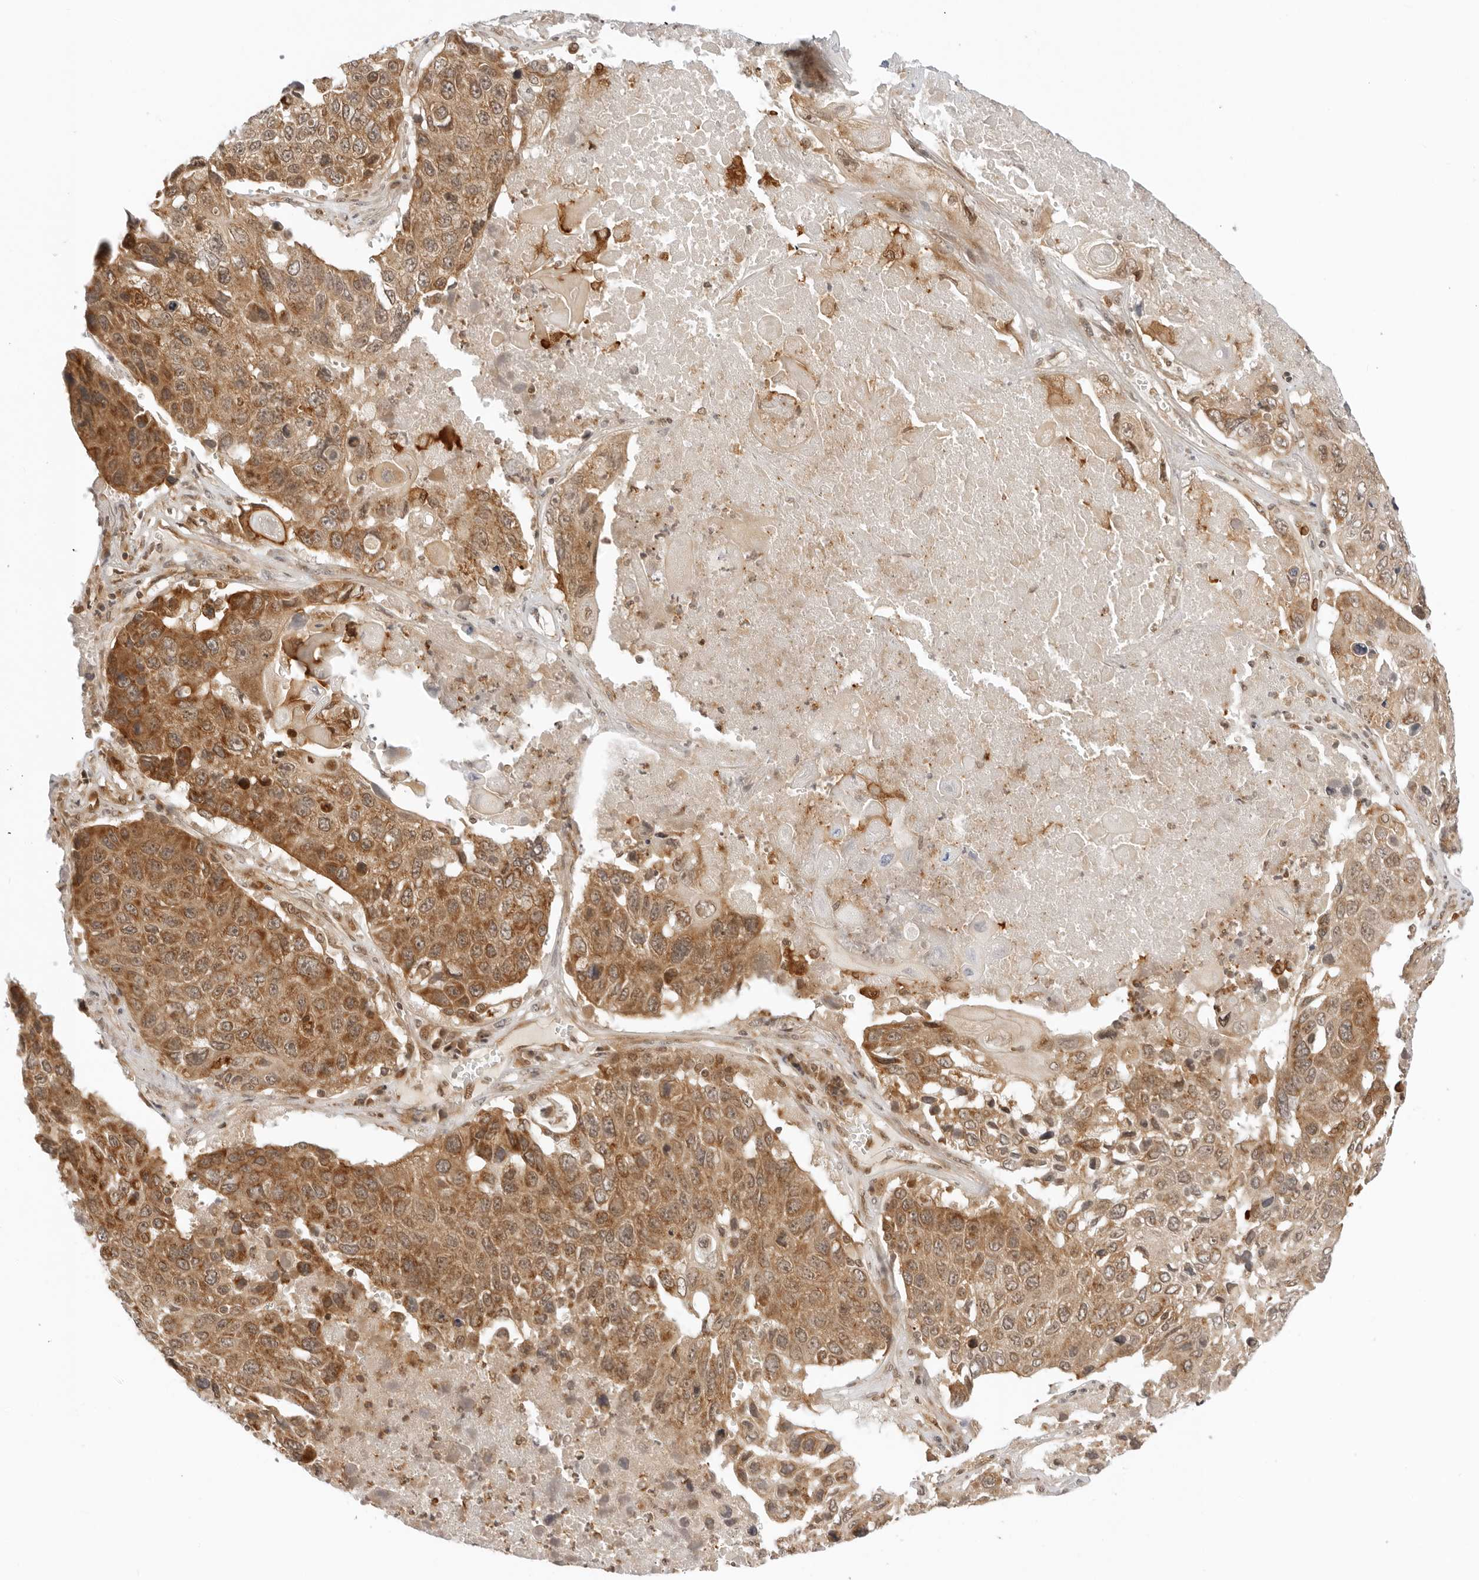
{"staining": {"intensity": "moderate", "quantity": ">75%", "location": "cytoplasmic/membranous"}, "tissue": "lung cancer", "cell_type": "Tumor cells", "image_type": "cancer", "snomed": [{"axis": "morphology", "description": "Squamous cell carcinoma, NOS"}, {"axis": "topography", "description": "Lung"}], "caption": "Immunohistochemistry (DAB) staining of lung squamous cell carcinoma exhibits moderate cytoplasmic/membranous protein positivity in approximately >75% of tumor cells.", "gene": "RC3H1", "patient": {"sex": "male", "age": 61}}